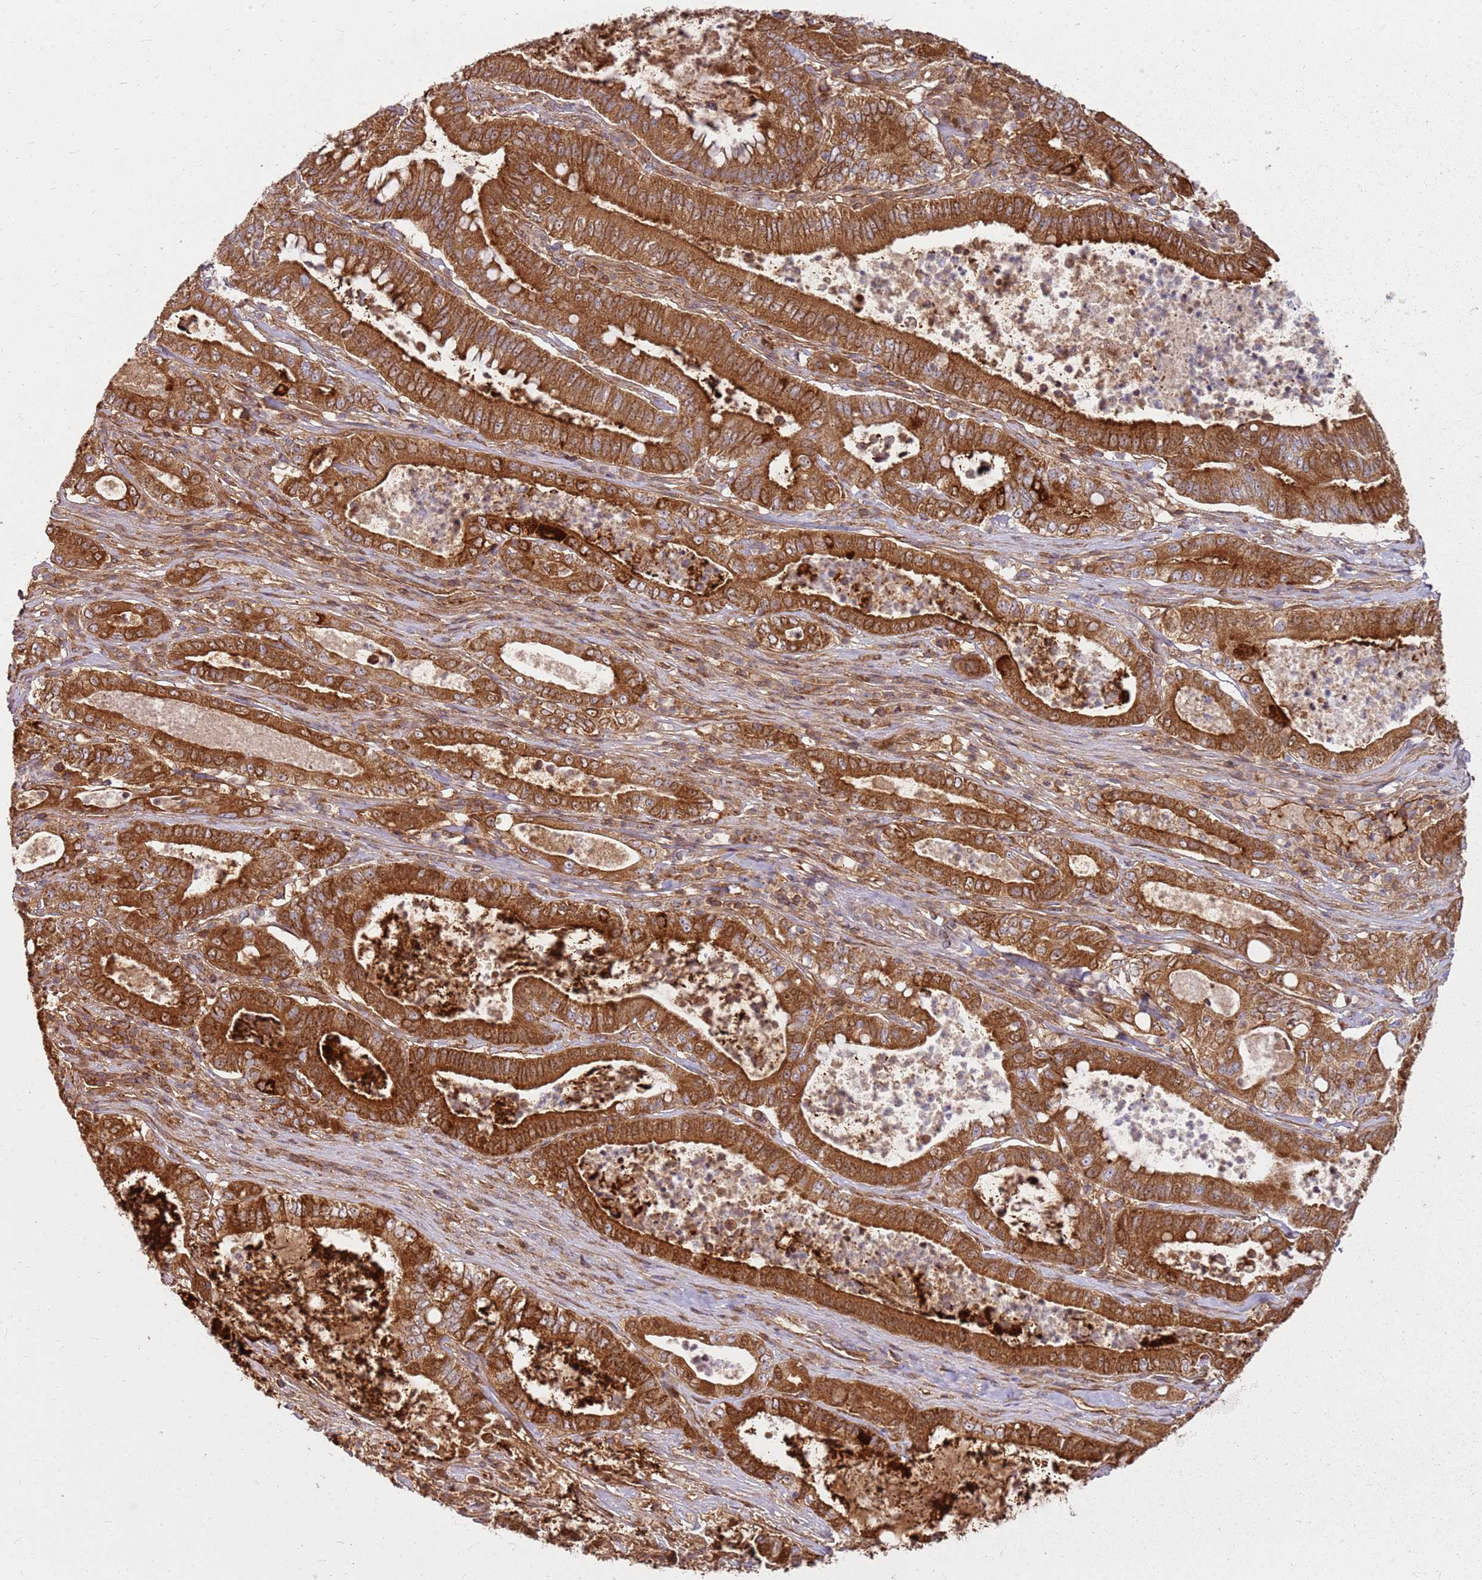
{"staining": {"intensity": "strong", "quantity": ">75%", "location": "cytoplasmic/membranous"}, "tissue": "pancreatic cancer", "cell_type": "Tumor cells", "image_type": "cancer", "snomed": [{"axis": "morphology", "description": "Adenocarcinoma, NOS"}, {"axis": "topography", "description": "Pancreas"}], "caption": "Immunohistochemical staining of pancreatic cancer shows high levels of strong cytoplasmic/membranous positivity in about >75% of tumor cells.", "gene": "CCDC159", "patient": {"sex": "male", "age": 71}}